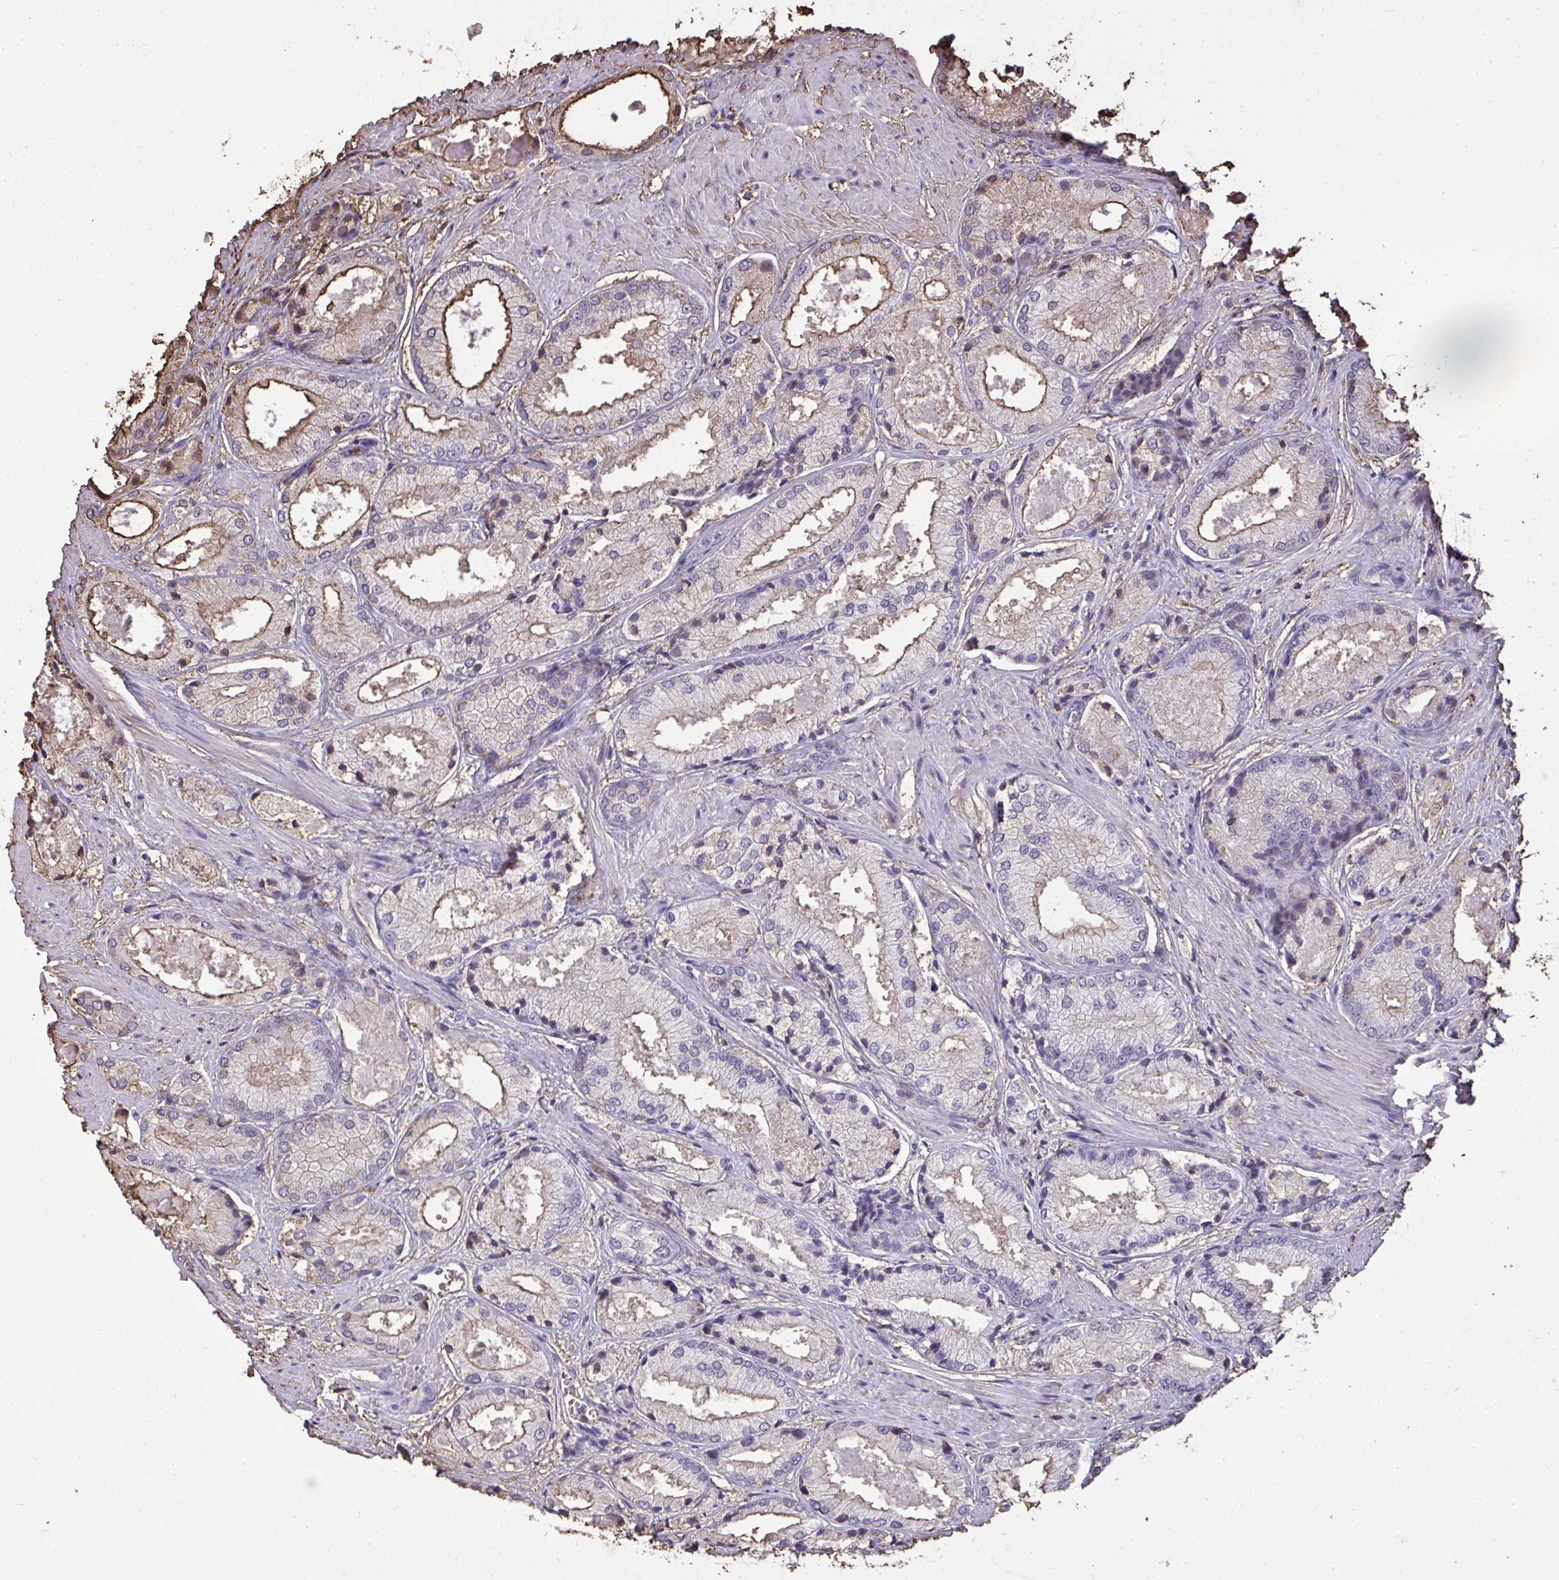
{"staining": {"intensity": "moderate", "quantity": "25%-75%", "location": "cytoplasmic/membranous"}, "tissue": "prostate cancer", "cell_type": "Tumor cells", "image_type": "cancer", "snomed": [{"axis": "morphology", "description": "Adenocarcinoma, High grade"}, {"axis": "topography", "description": "Prostate"}], "caption": "The micrograph exhibits immunohistochemical staining of prostate cancer. There is moderate cytoplasmic/membranous staining is appreciated in about 25%-75% of tumor cells.", "gene": "ANXA5", "patient": {"sex": "male", "age": 68}}